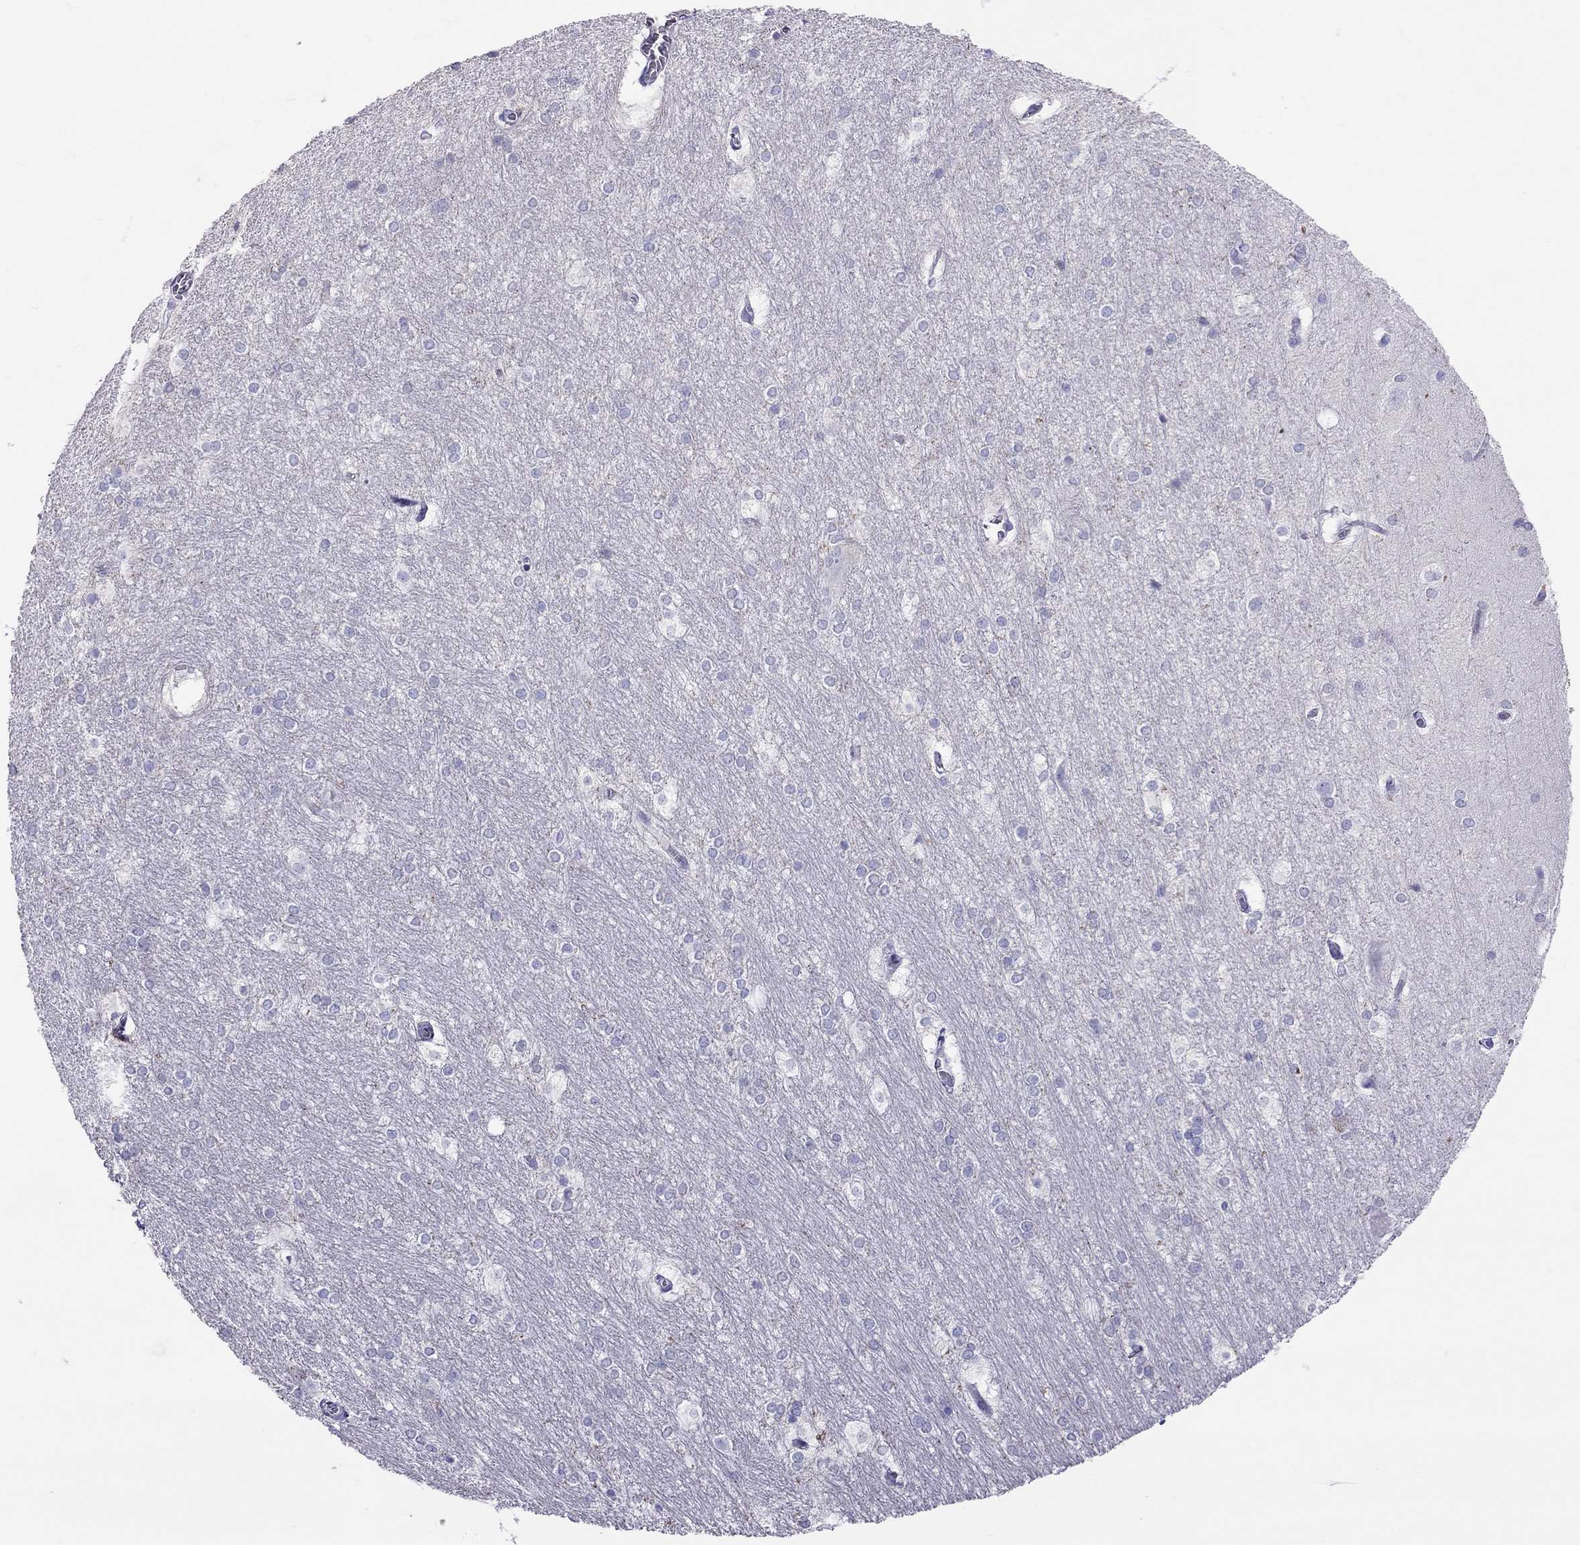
{"staining": {"intensity": "negative", "quantity": "none", "location": "none"}, "tissue": "hippocampus", "cell_type": "Glial cells", "image_type": "normal", "snomed": [{"axis": "morphology", "description": "Normal tissue, NOS"}, {"axis": "topography", "description": "Cerebral cortex"}, {"axis": "topography", "description": "Hippocampus"}], "caption": "Immunohistochemistry (IHC) photomicrograph of normal hippocampus: hippocampus stained with DAB (3,3'-diaminobenzidine) exhibits no significant protein staining in glial cells.", "gene": "CLPSL2", "patient": {"sex": "female", "age": 19}}